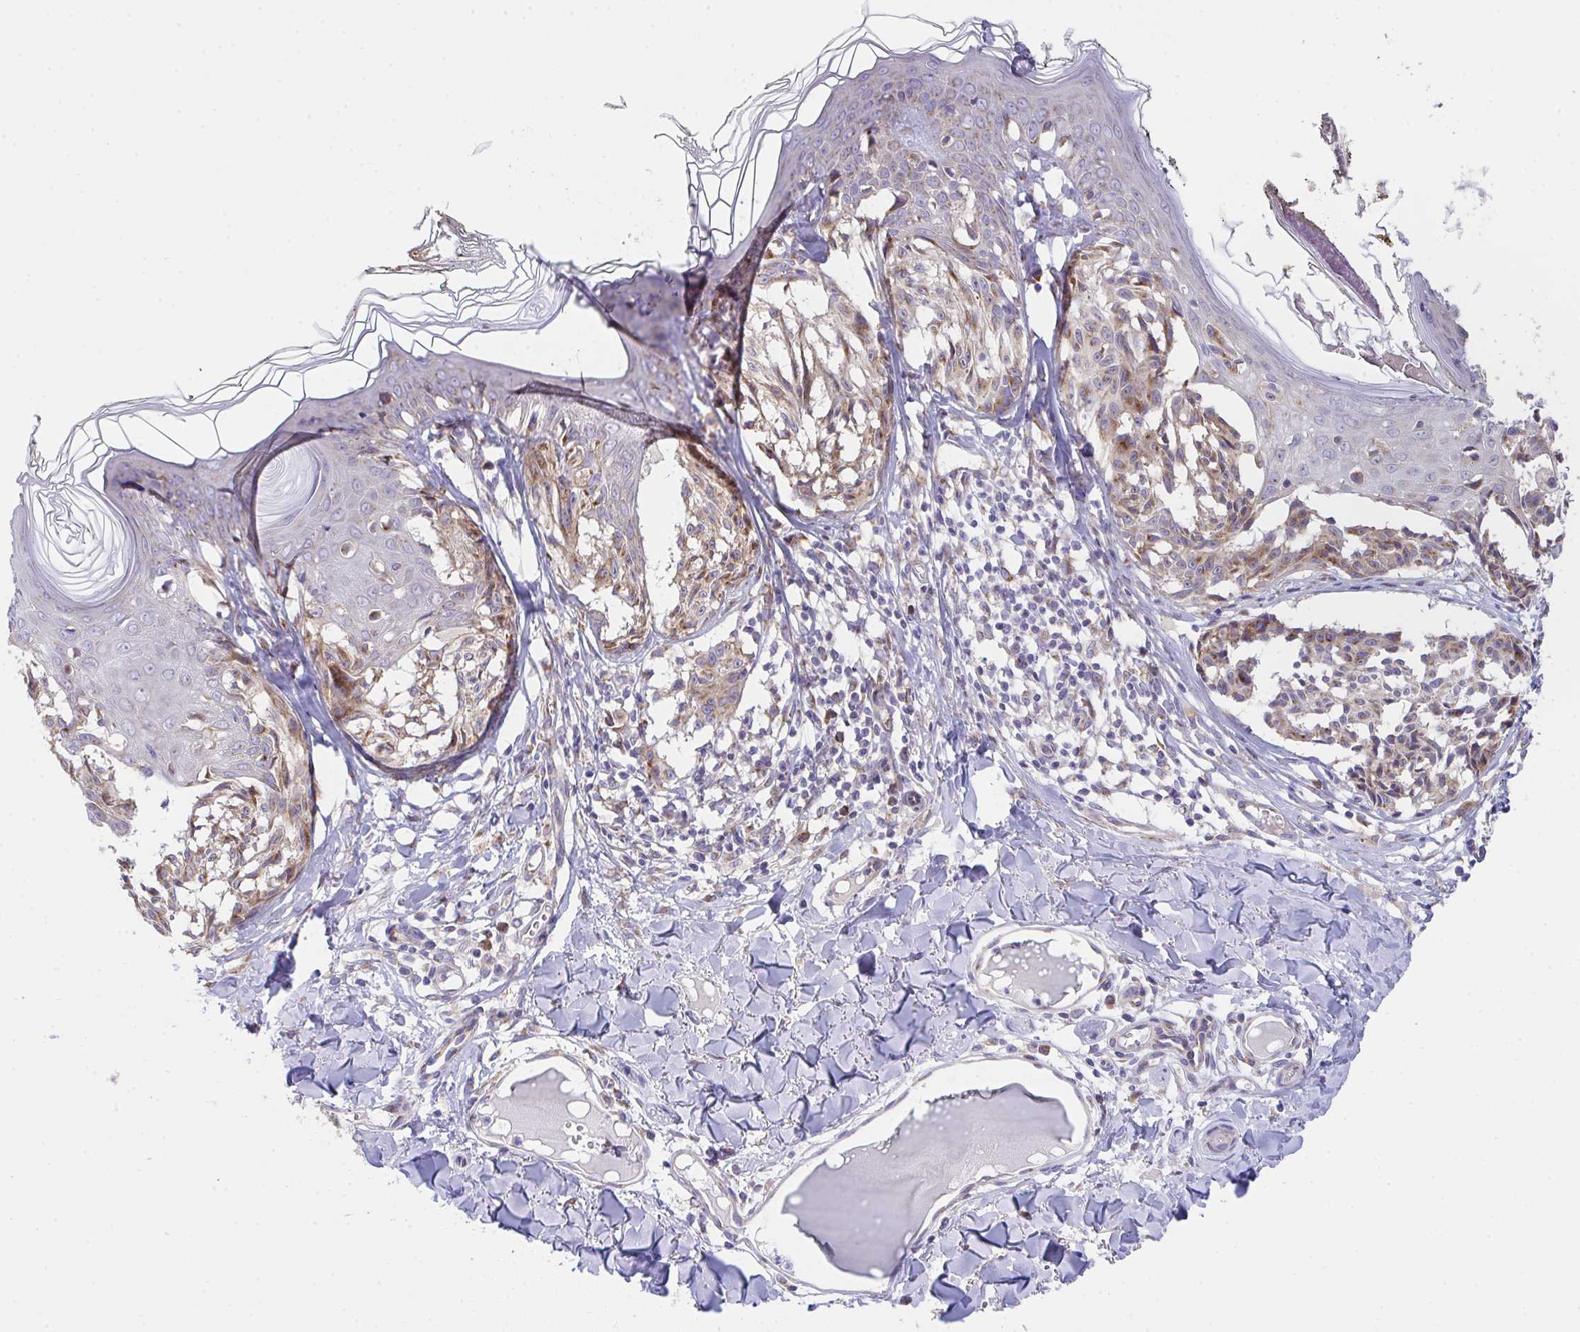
{"staining": {"intensity": "weak", "quantity": "25%-75%", "location": "cytoplasmic/membranous"}, "tissue": "melanoma", "cell_type": "Tumor cells", "image_type": "cancer", "snomed": [{"axis": "morphology", "description": "Malignant melanoma, NOS"}, {"axis": "topography", "description": "Skin"}], "caption": "Malignant melanoma stained for a protein (brown) shows weak cytoplasmic/membranous positive positivity in about 25%-75% of tumor cells.", "gene": "MIA3", "patient": {"sex": "female", "age": 43}}